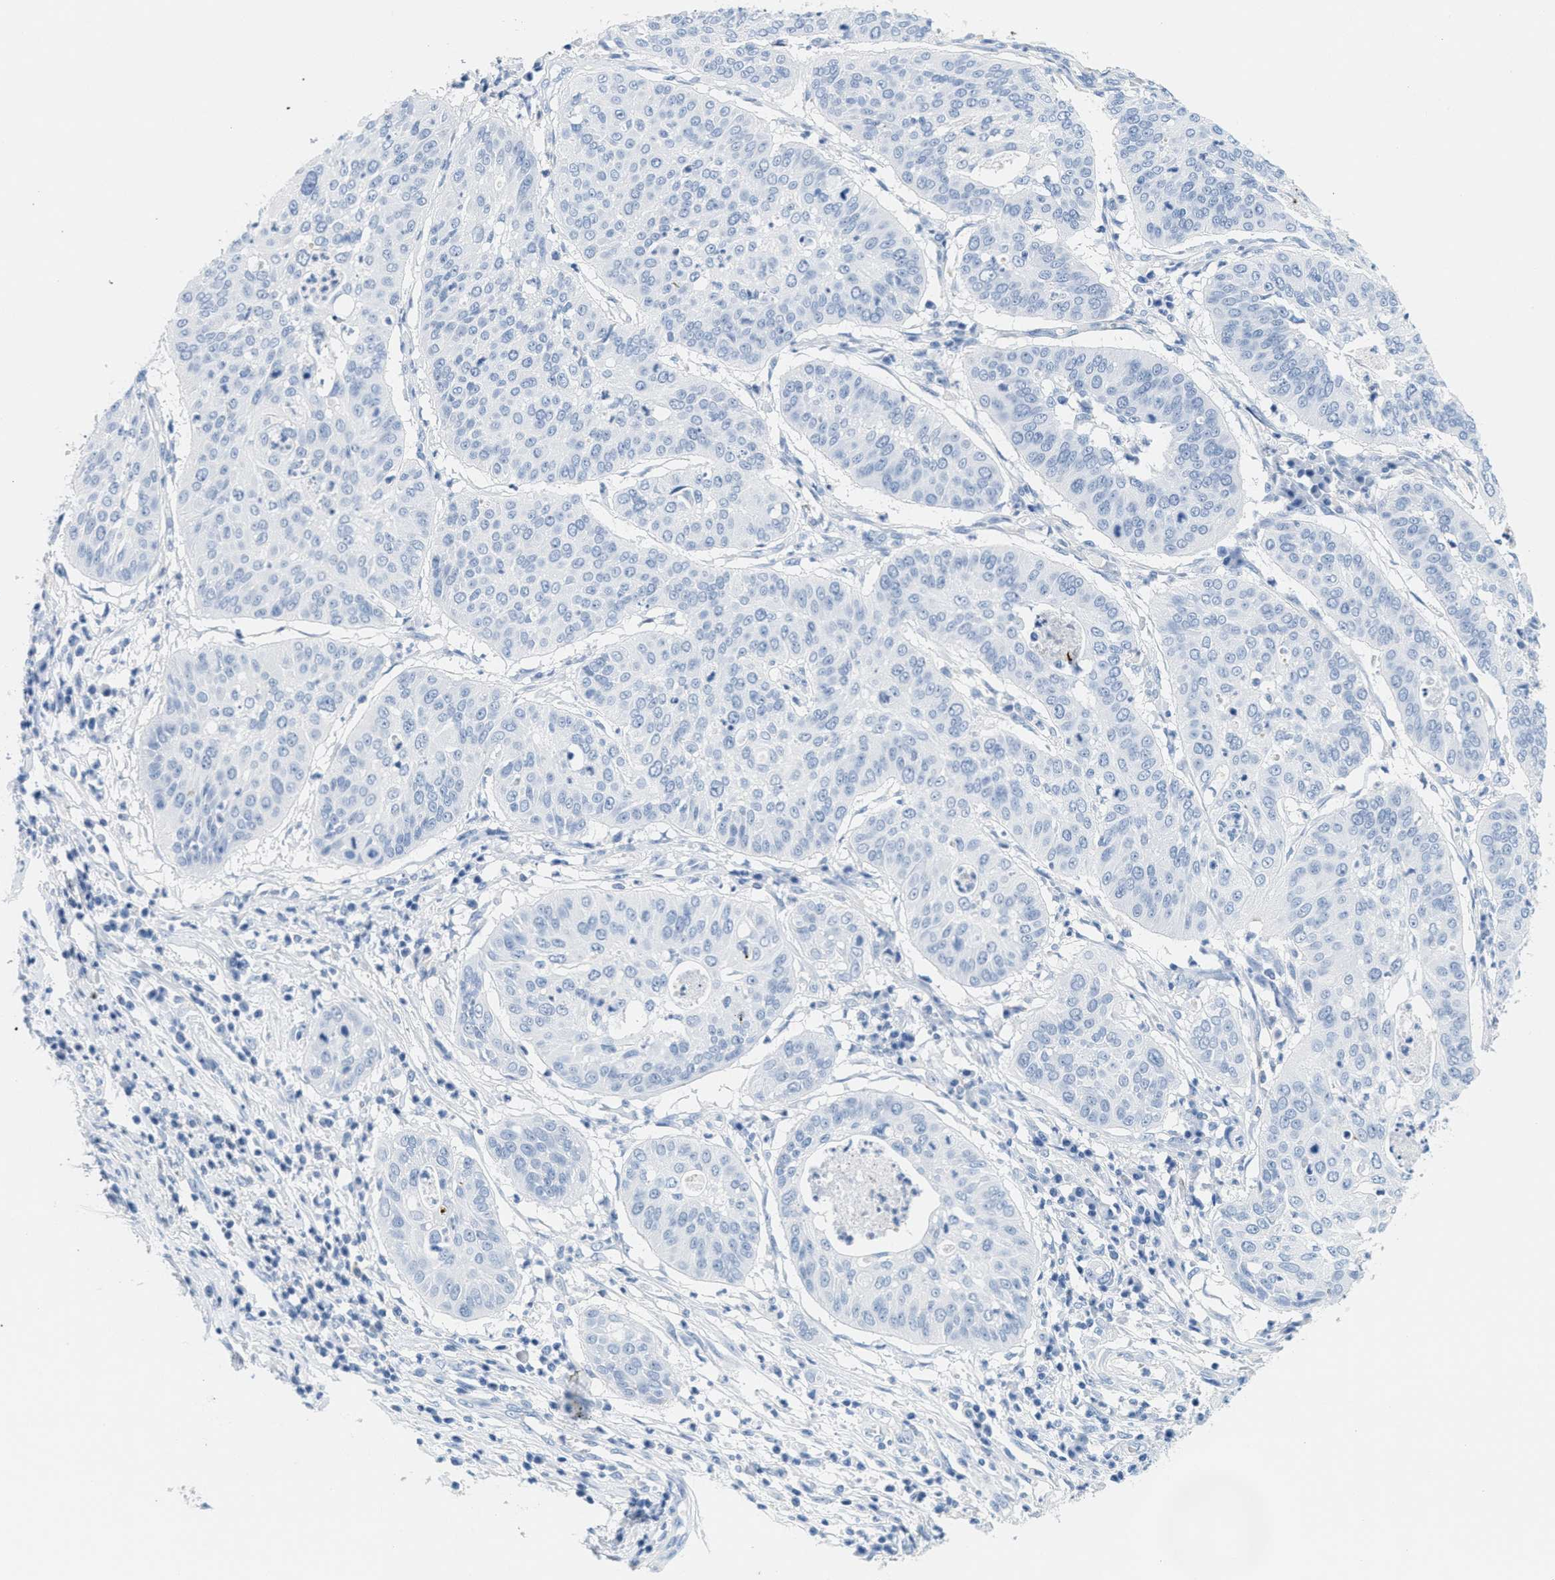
{"staining": {"intensity": "negative", "quantity": "none", "location": "none"}, "tissue": "cervical cancer", "cell_type": "Tumor cells", "image_type": "cancer", "snomed": [{"axis": "morphology", "description": "Normal tissue, NOS"}, {"axis": "morphology", "description": "Squamous cell carcinoma, NOS"}, {"axis": "topography", "description": "Cervix"}], "caption": "DAB (3,3'-diaminobenzidine) immunohistochemical staining of cervical squamous cell carcinoma exhibits no significant staining in tumor cells.", "gene": "GPM6A", "patient": {"sex": "female", "age": 39}}